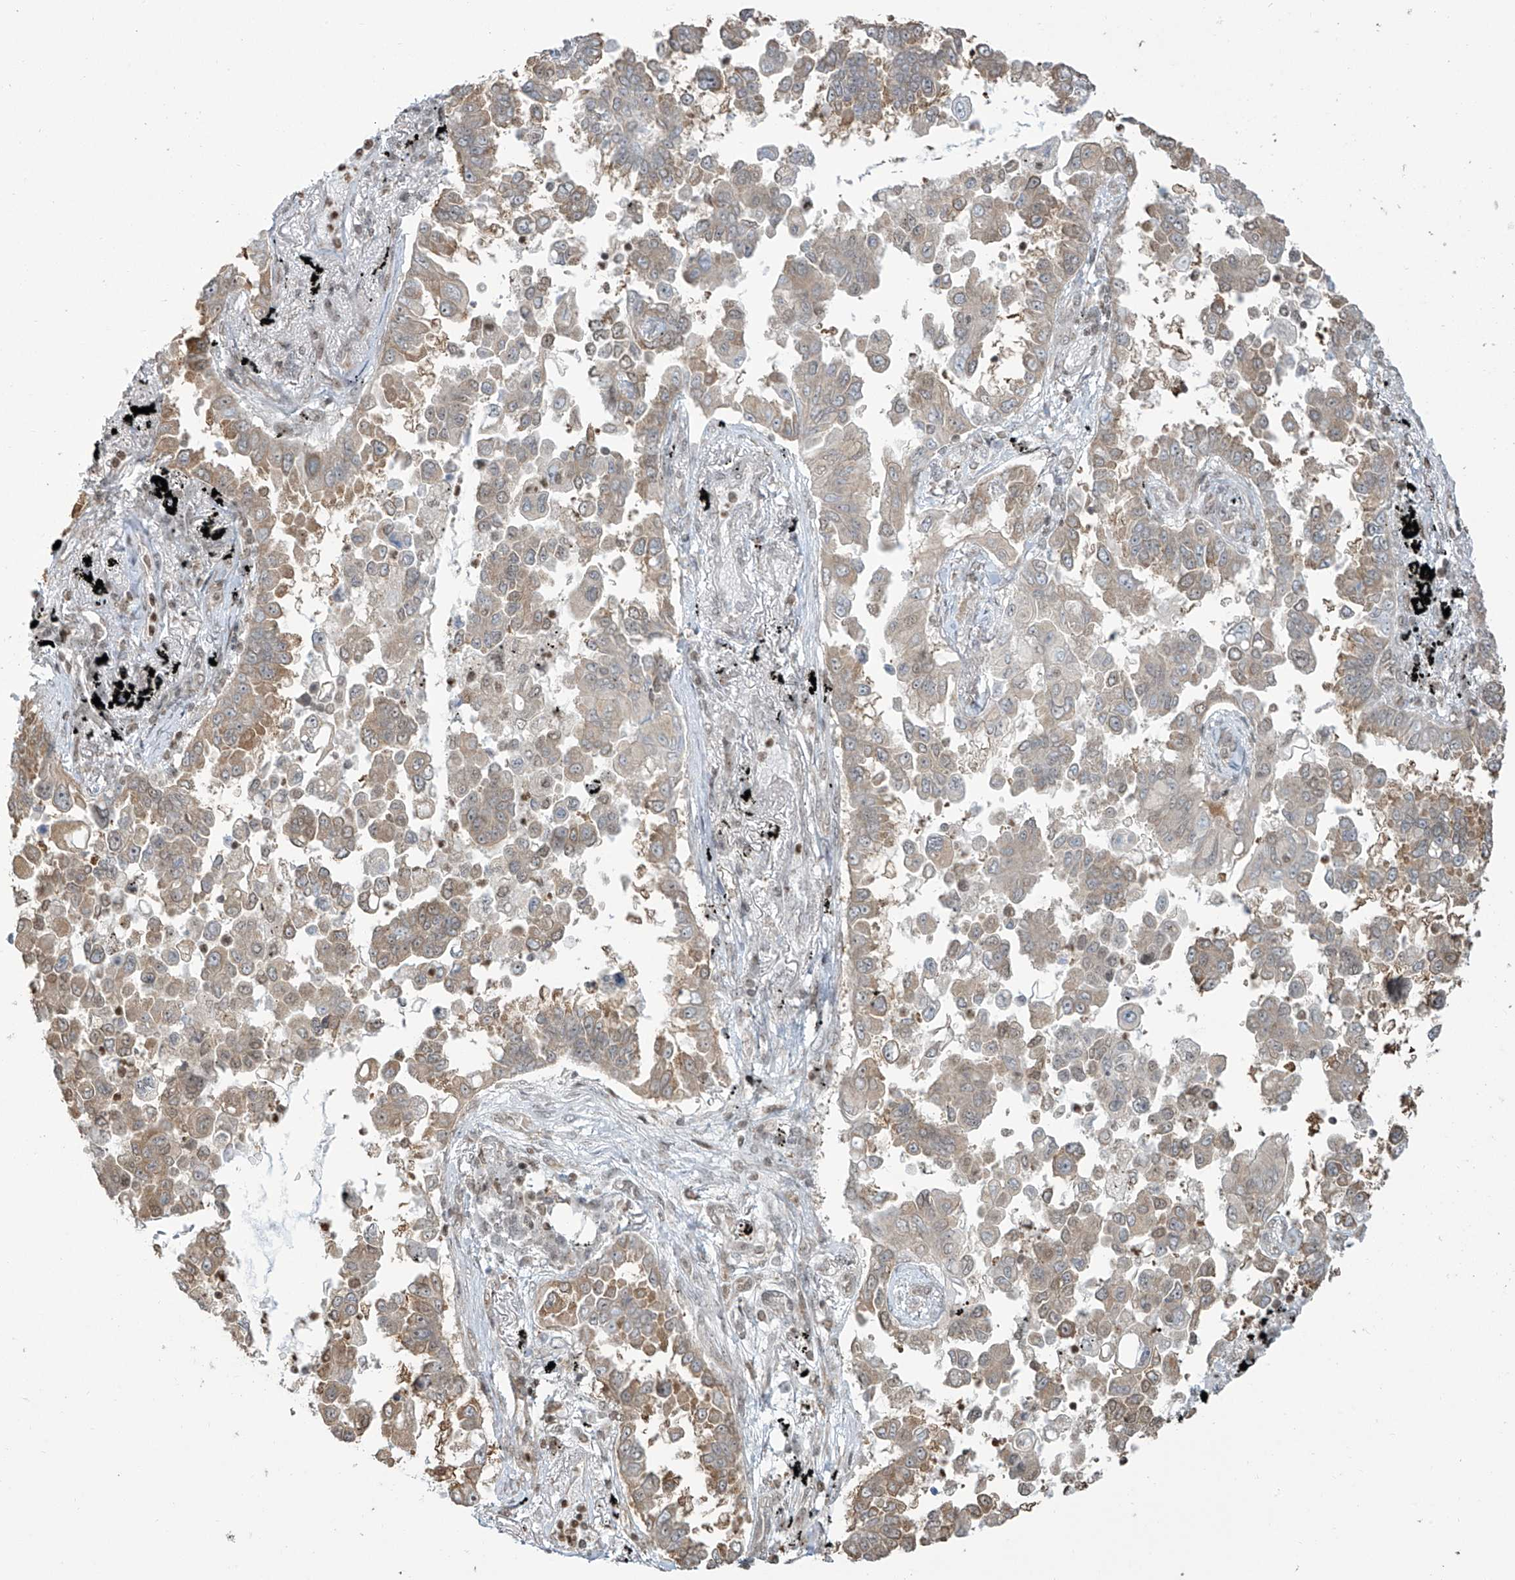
{"staining": {"intensity": "moderate", "quantity": "25%-75%", "location": "cytoplasmic/membranous"}, "tissue": "lung cancer", "cell_type": "Tumor cells", "image_type": "cancer", "snomed": [{"axis": "morphology", "description": "Adenocarcinoma, NOS"}, {"axis": "topography", "description": "Lung"}], "caption": "Tumor cells demonstrate medium levels of moderate cytoplasmic/membranous staining in about 25%-75% of cells in human lung cancer.", "gene": "VMP1", "patient": {"sex": "female", "age": 67}}